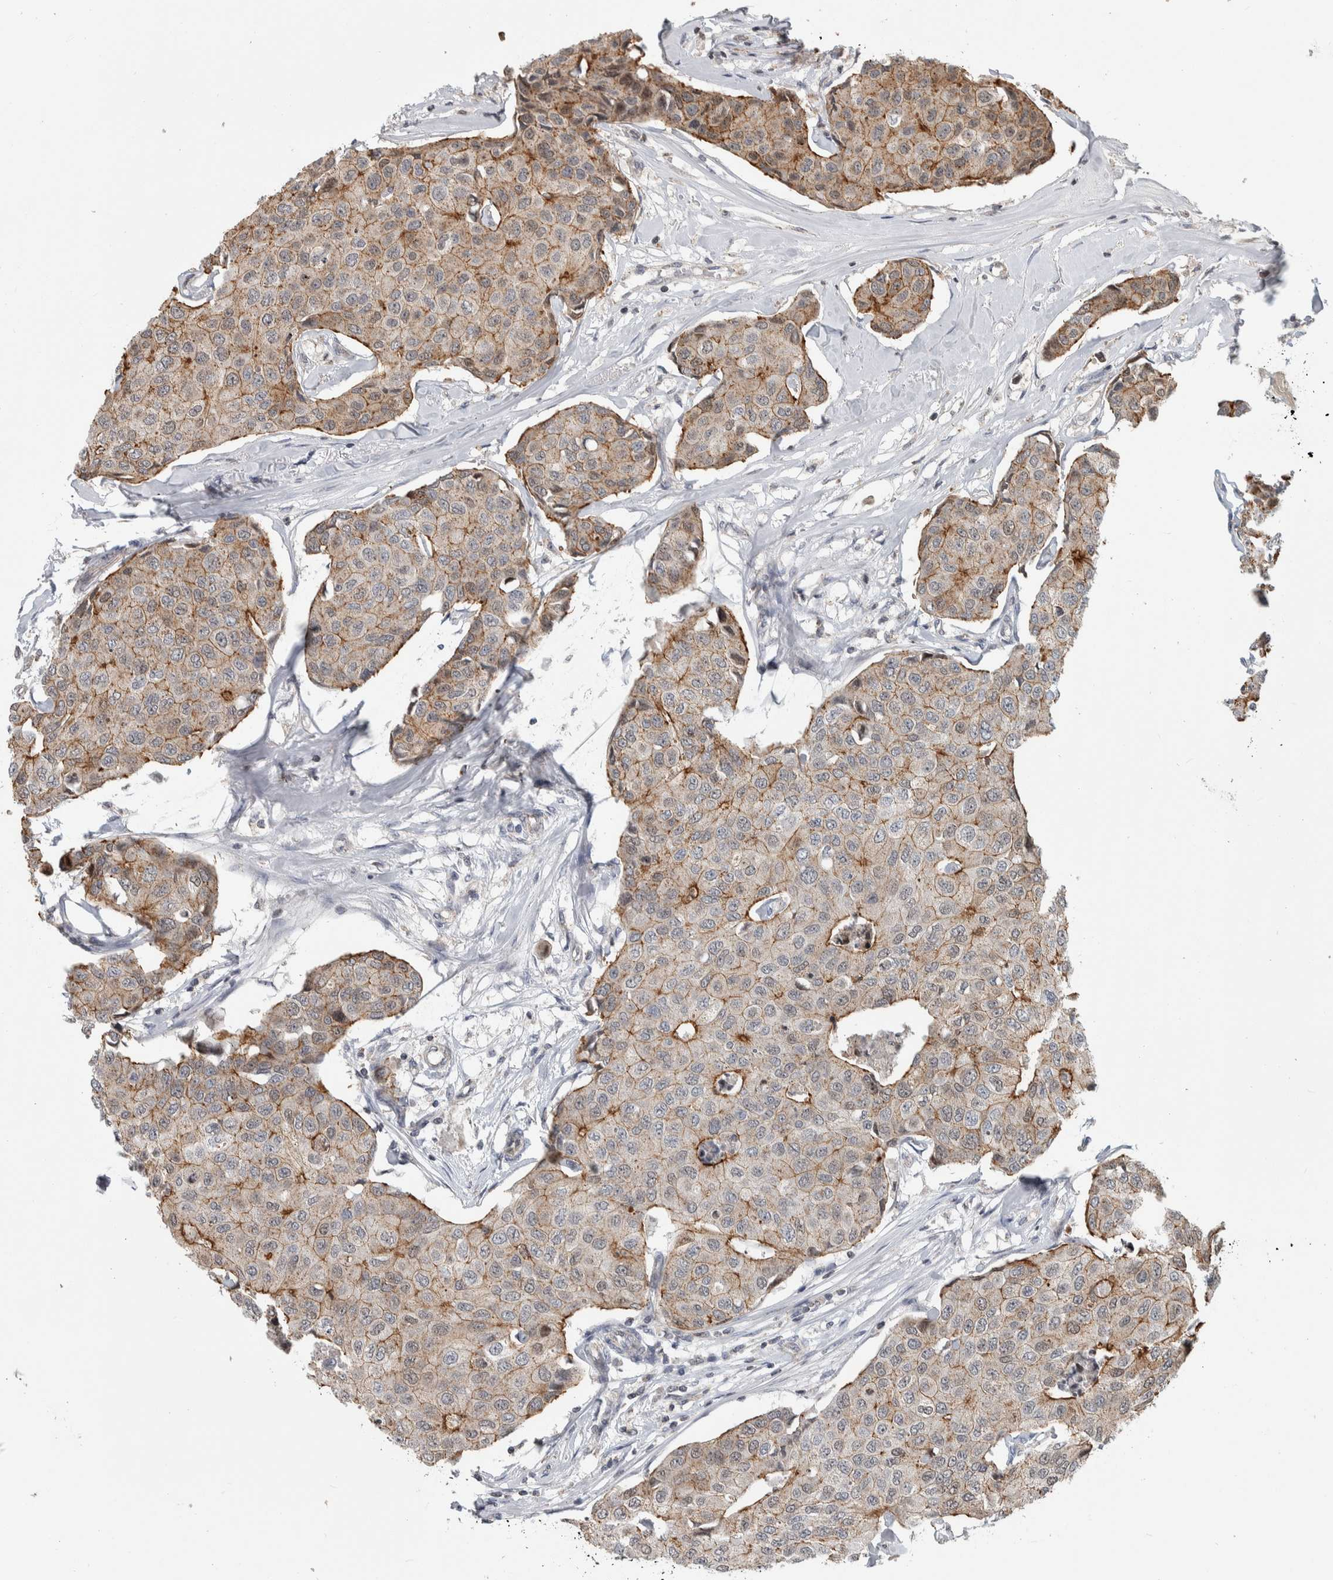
{"staining": {"intensity": "moderate", "quantity": ">75%", "location": "cytoplasmic/membranous"}, "tissue": "breast cancer", "cell_type": "Tumor cells", "image_type": "cancer", "snomed": [{"axis": "morphology", "description": "Duct carcinoma"}, {"axis": "topography", "description": "Breast"}], "caption": "Breast cancer stained with immunohistochemistry (IHC) reveals moderate cytoplasmic/membranous expression in approximately >75% of tumor cells. (Stains: DAB in brown, nuclei in blue, Microscopy: brightfield microscopy at high magnification).", "gene": "MSL1", "patient": {"sex": "female", "age": 80}}